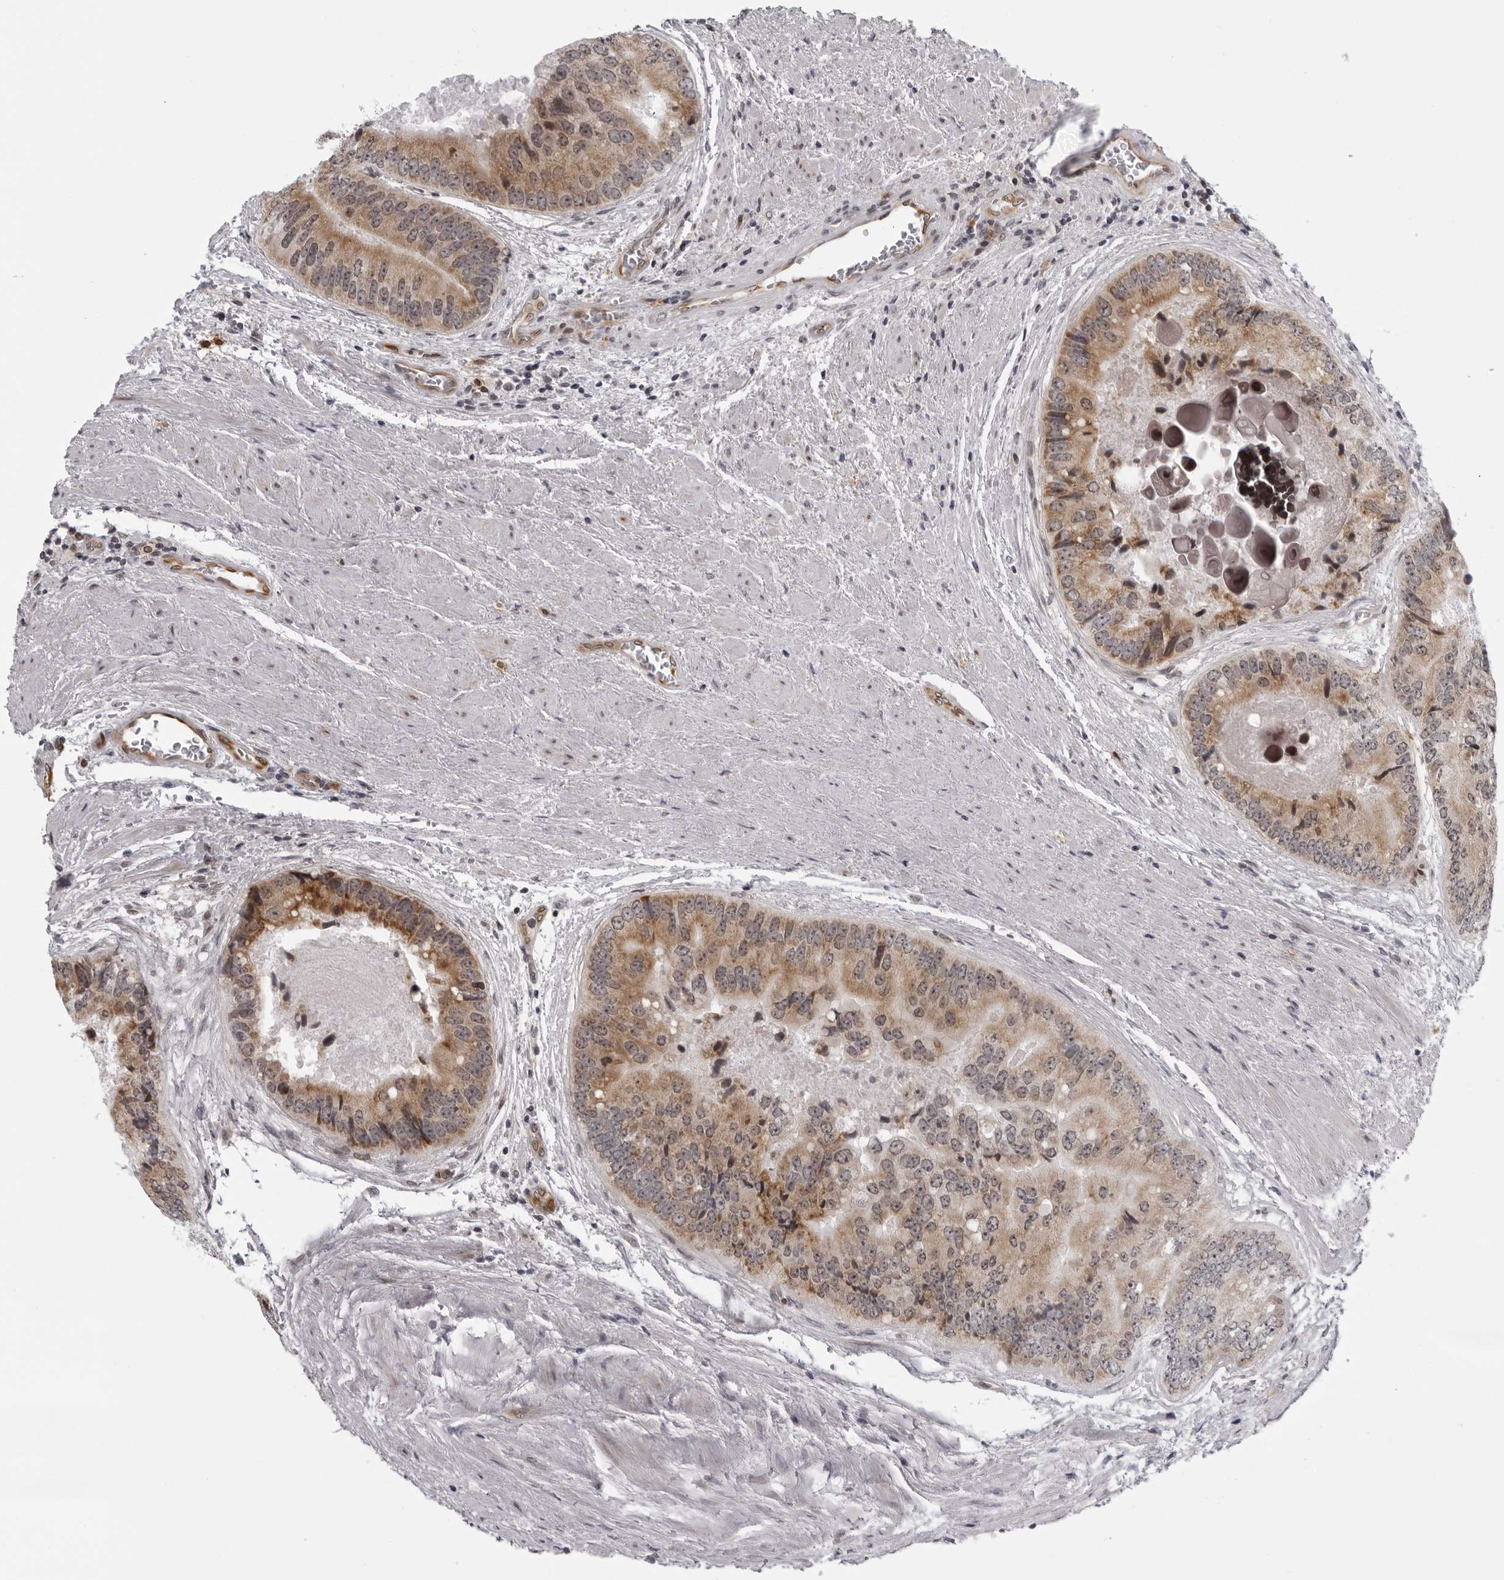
{"staining": {"intensity": "moderate", "quantity": ">75%", "location": "cytoplasmic/membranous"}, "tissue": "prostate cancer", "cell_type": "Tumor cells", "image_type": "cancer", "snomed": [{"axis": "morphology", "description": "Adenocarcinoma, High grade"}, {"axis": "topography", "description": "Prostate"}], "caption": "Tumor cells demonstrate medium levels of moderate cytoplasmic/membranous positivity in about >75% of cells in human prostate cancer (adenocarcinoma (high-grade)). (brown staining indicates protein expression, while blue staining denotes nuclei).", "gene": "GCSAML", "patient": {"sex": "male", "age": 70}}